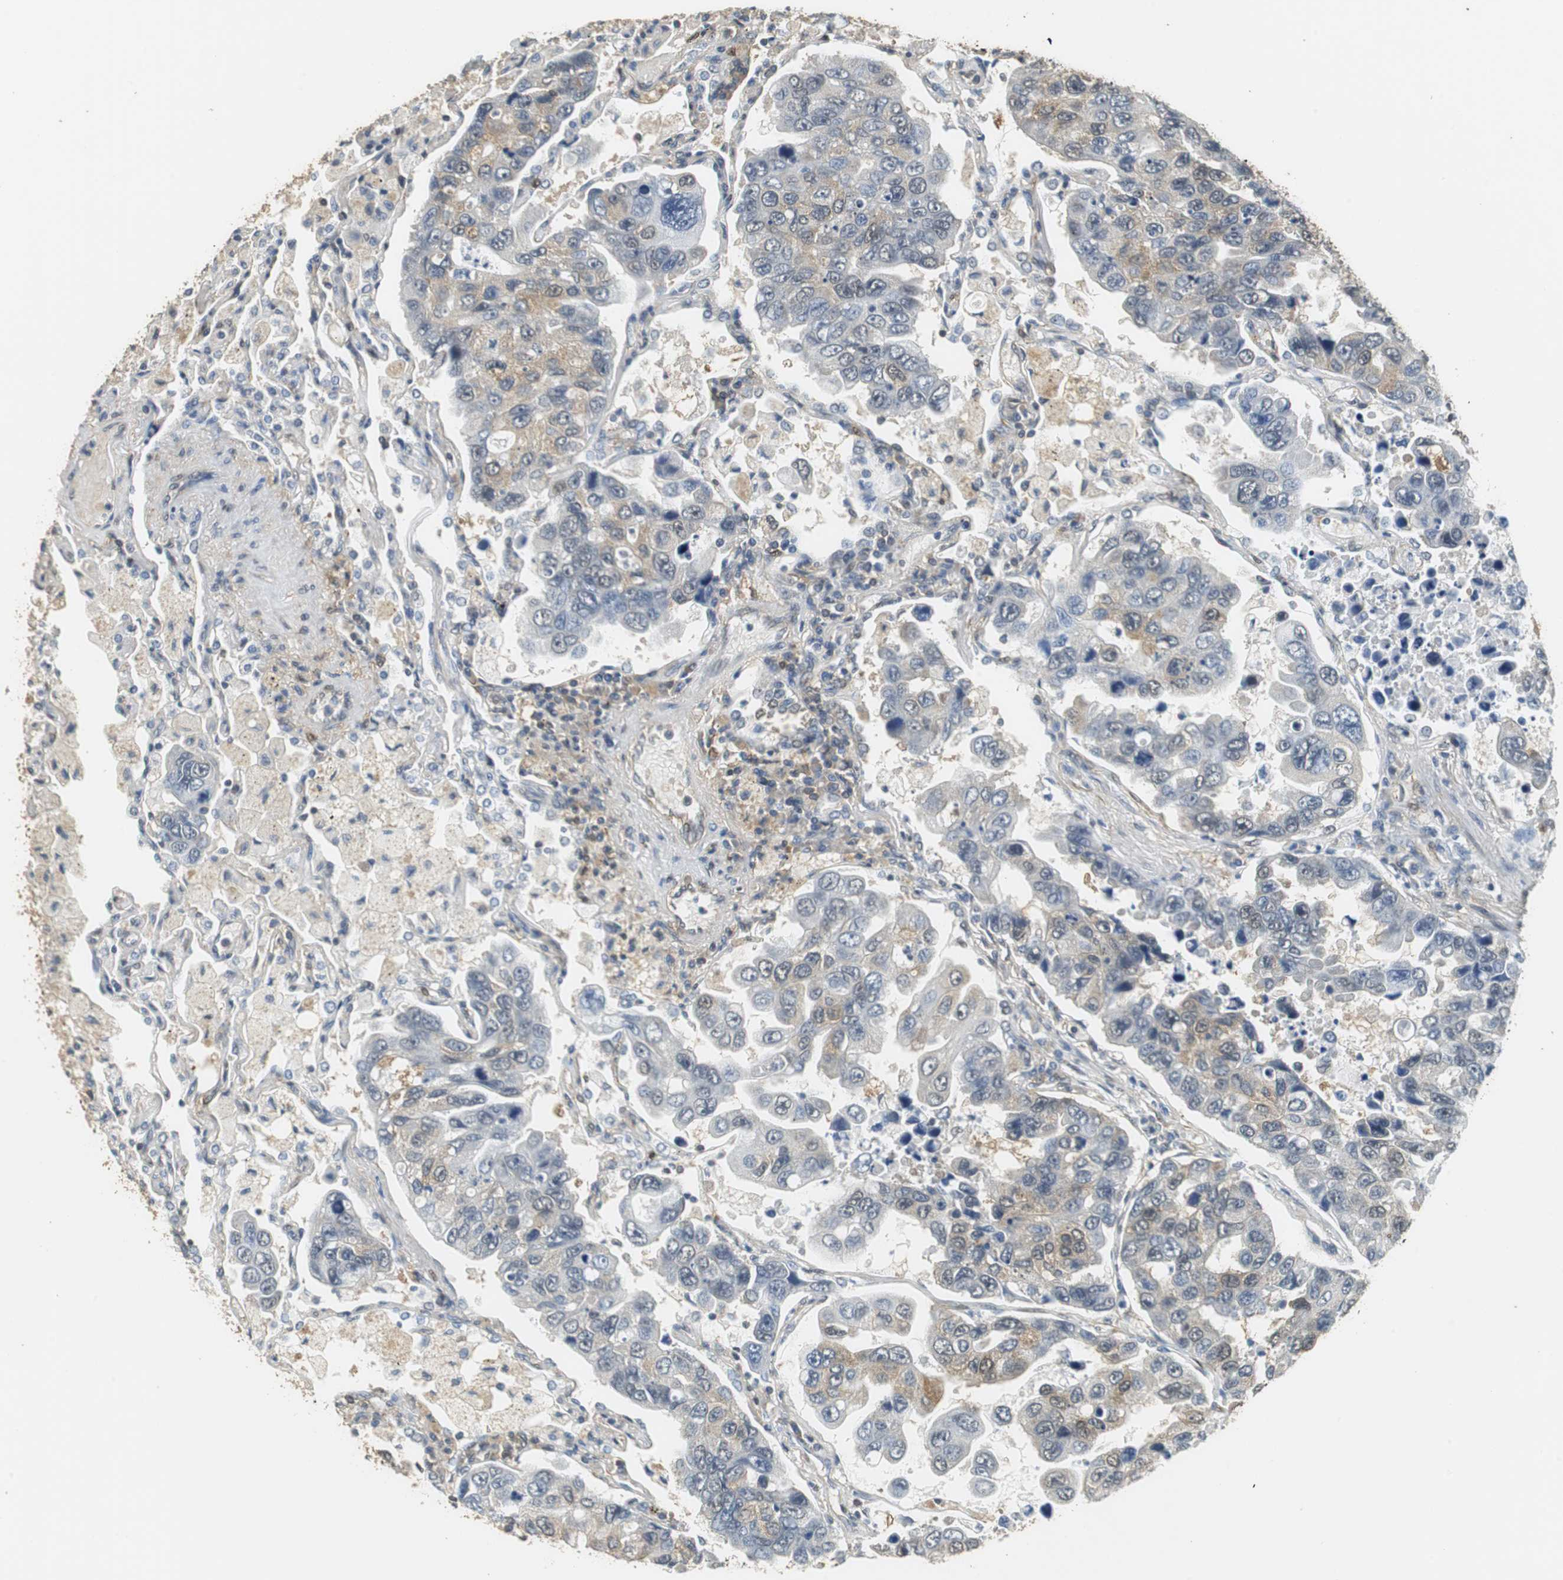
{"staining": {"intensity": "moderate", "quantity": "25%-75%", "location": "cytoplasmic/membranous"}, "tissue": "lung cancer", "cell_type": "Tumor cells", "image_type": "cancer", "snomed": [{"axis": "morphology", "description": "Adenocarcinoma, NOS"}, {"axis": "topography", "description": "Lung"}], "caption": "Protein expression analysis of human adenocarcinoma (lung) reveals moderate cytoplasmic/membranous positivity in about 25%-75% of tumor cells. The protein is shown in brown color, while the nuclei are stained blue.", "gene": "UBQLN2", "patient": {"sex": "male", "age": 64}}